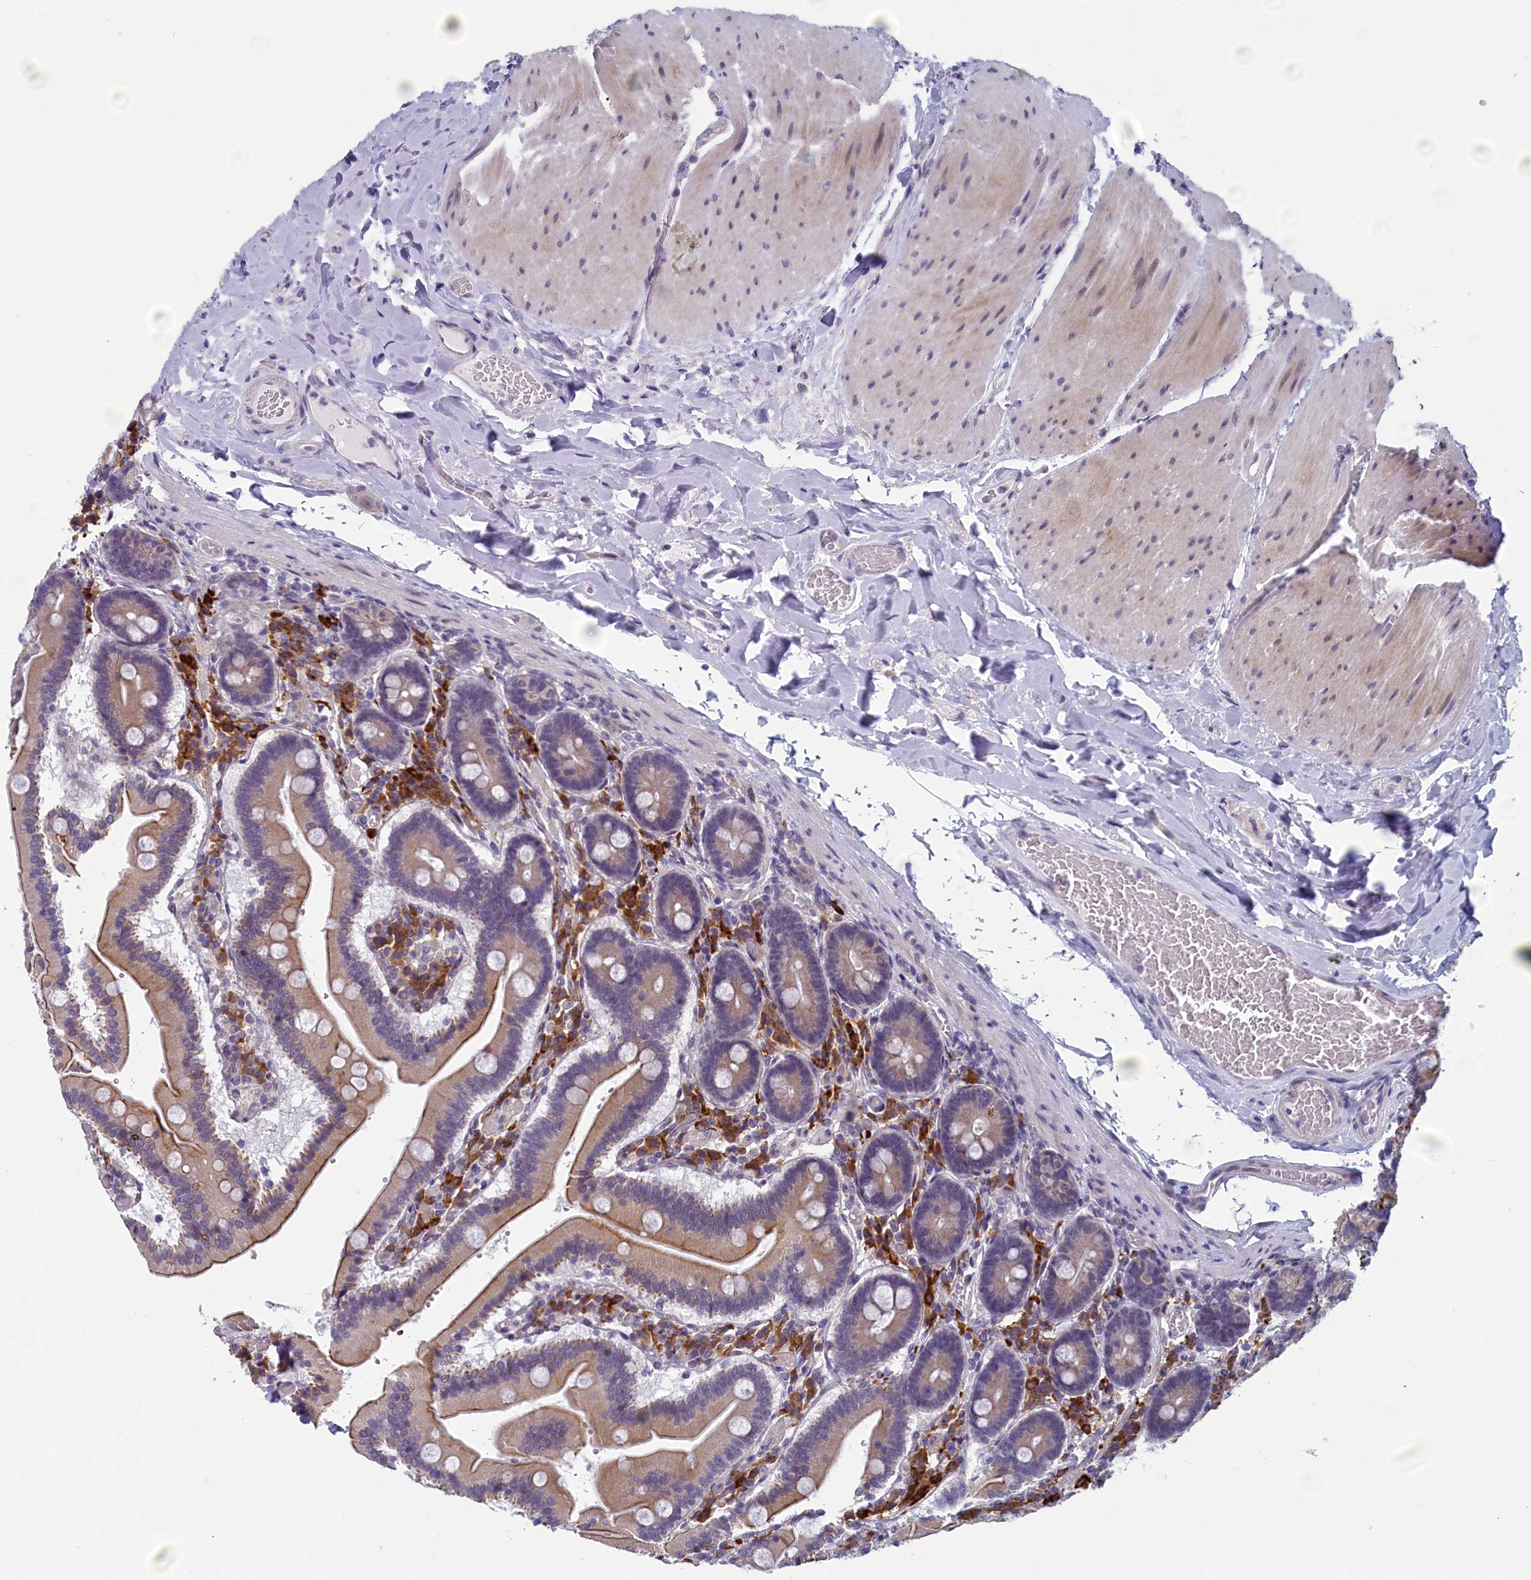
{"staining": {"intensity": "moderate", "quantity": ">75%", "location": "cytoplasmic/membranous"}, "tissue": "duodenum", "cell_type": "Glandular cells", "image_type": "normal", "snomed": [{"axis": "morphology", "description": "Normal tissue, NOS"}, {"axis": "topography", "description": "Duodenum"}], "caption": "Approximately >75% of glandular cells in benign human duodenum show moderate cytoplasmic/membranous protein staining as visualized by brown immunohistochemical staining.", "gene": "CNEP1R1", "patient": {"sex": "female", "age": 62}}